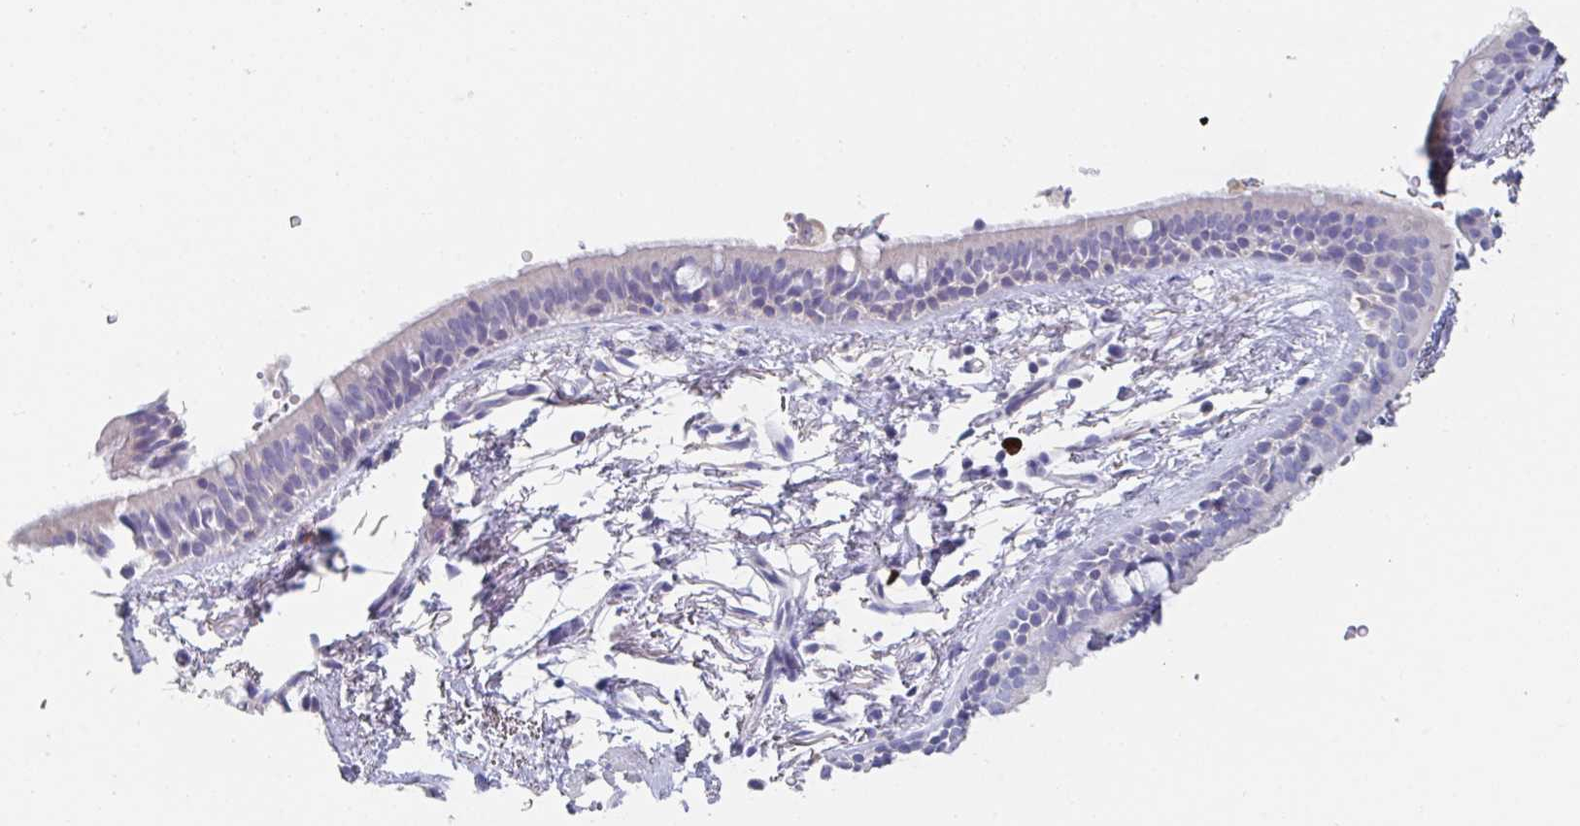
{"staining": {"intensity": "negative", "quantity": "none", "location": "none"}, "tissue": "bronchus", "cell_type": "Respiratory epithelial cells", "image_type": "normal", "snomed": [{"axis": "morphology", "description": "Normal tissue, NOS"}, {"axis": "topography", "description": "Lymph node"}, {"axis": "topography", "description": "Cartilage tissue"}, {"axis": "topography", "description": "Bronchus"}], "caption": "This is an IHC micrograph of unremarkable human bronchus. There is no staining in respiratory epithelial cells.", "gene": "KCNK5", "patient": {"sex": "female", "age": 70}}